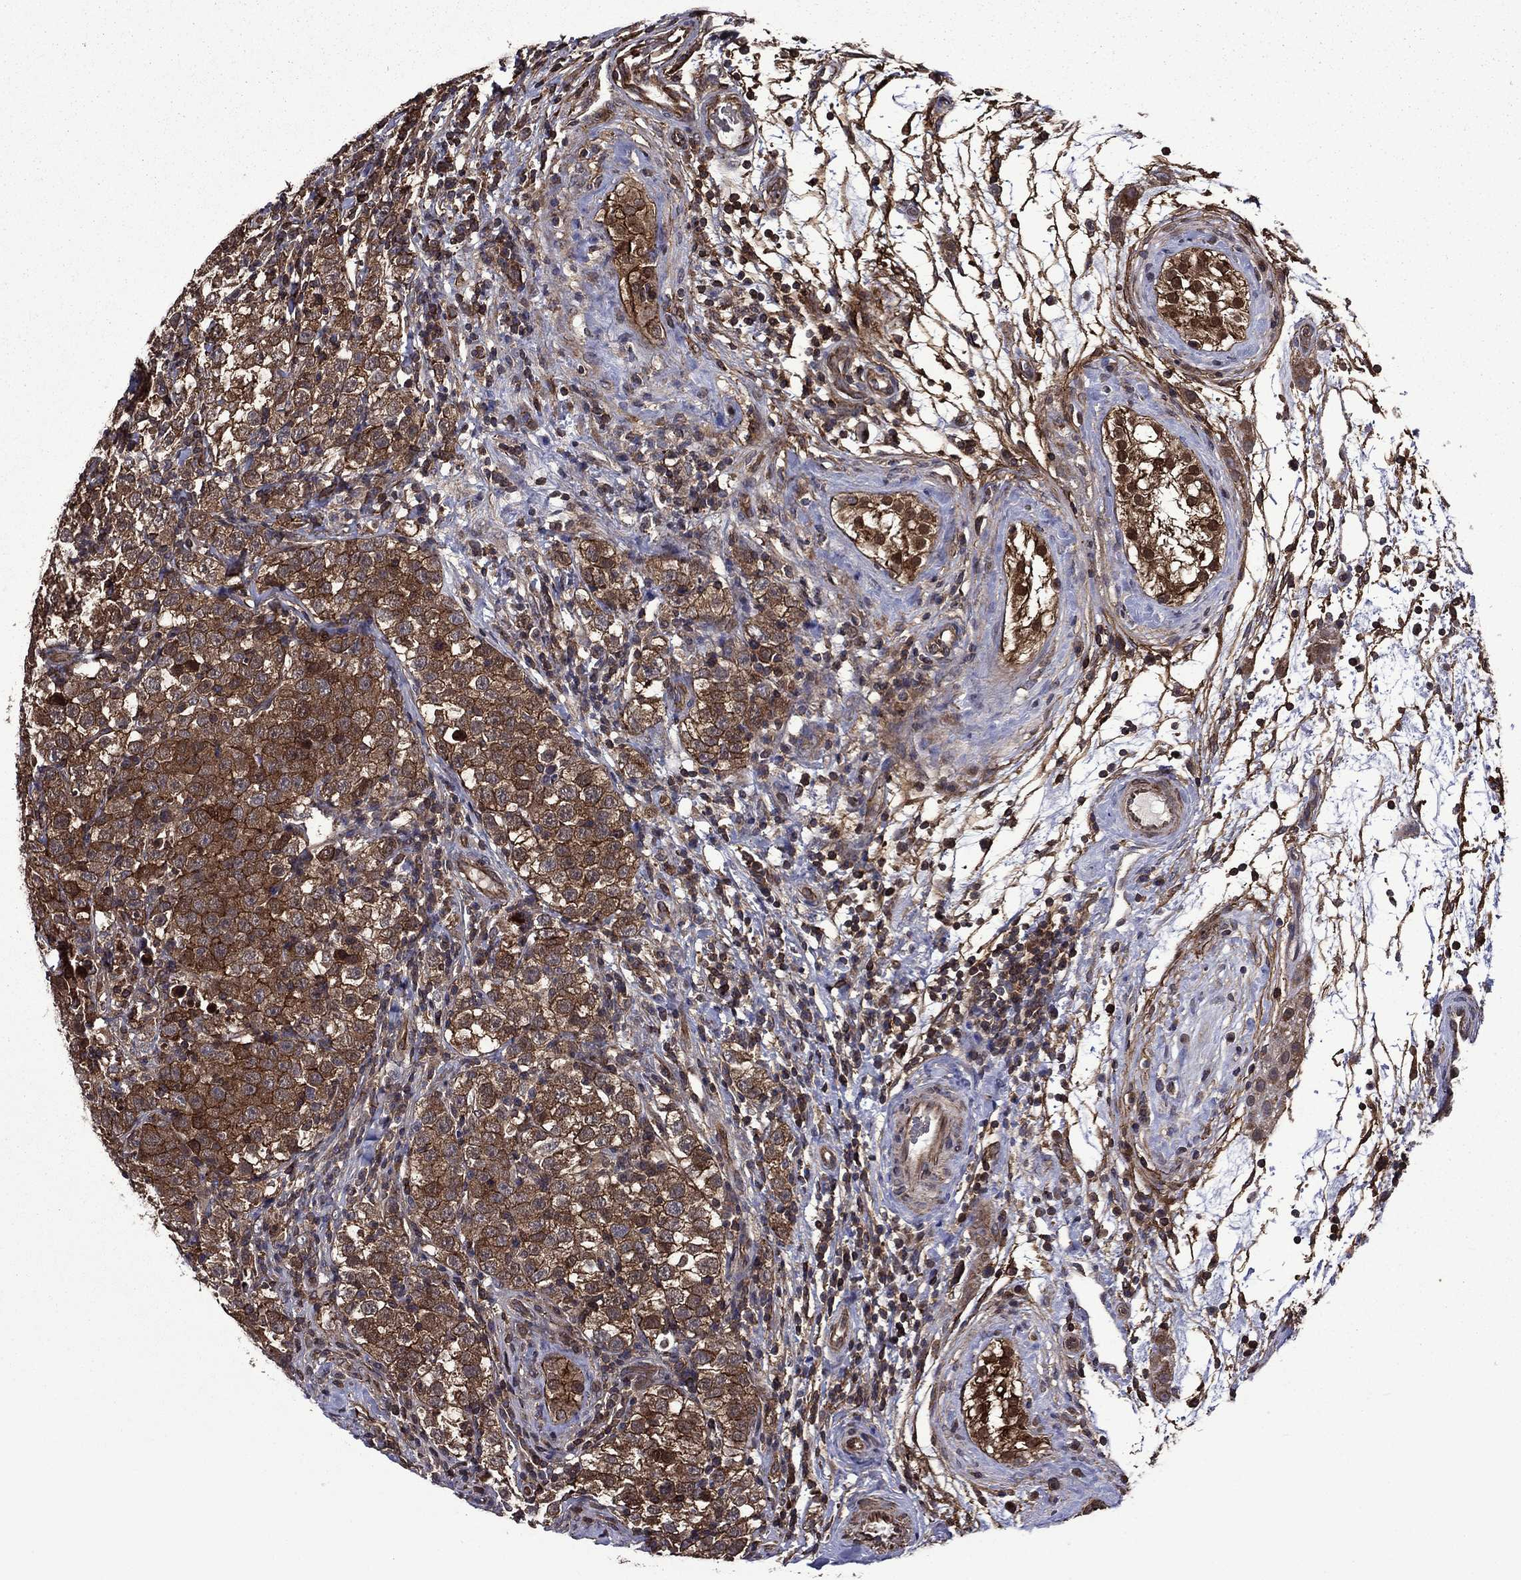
{"staining": {"intensity": "strong", "quantity": ">75%", "location": "cytoplasmic/membranous"}, "tissue": "testis cancer", "cell_type": "Tumor cells", "image_type": "cancer", "snomed": [{"axis": "morphology", "description": "Seminoma, NOS"}, {"axis": "topography", "description": "Testis"}], "caption": "This photomicrograph demonstrates IHC staining of human testis cancer (seminoma), with high strong cytoplasmic/membranous expression in approximately >75% of tumor cells.", "gene": "PLPP3", "patient": {"sex": "male", "age": 34}}